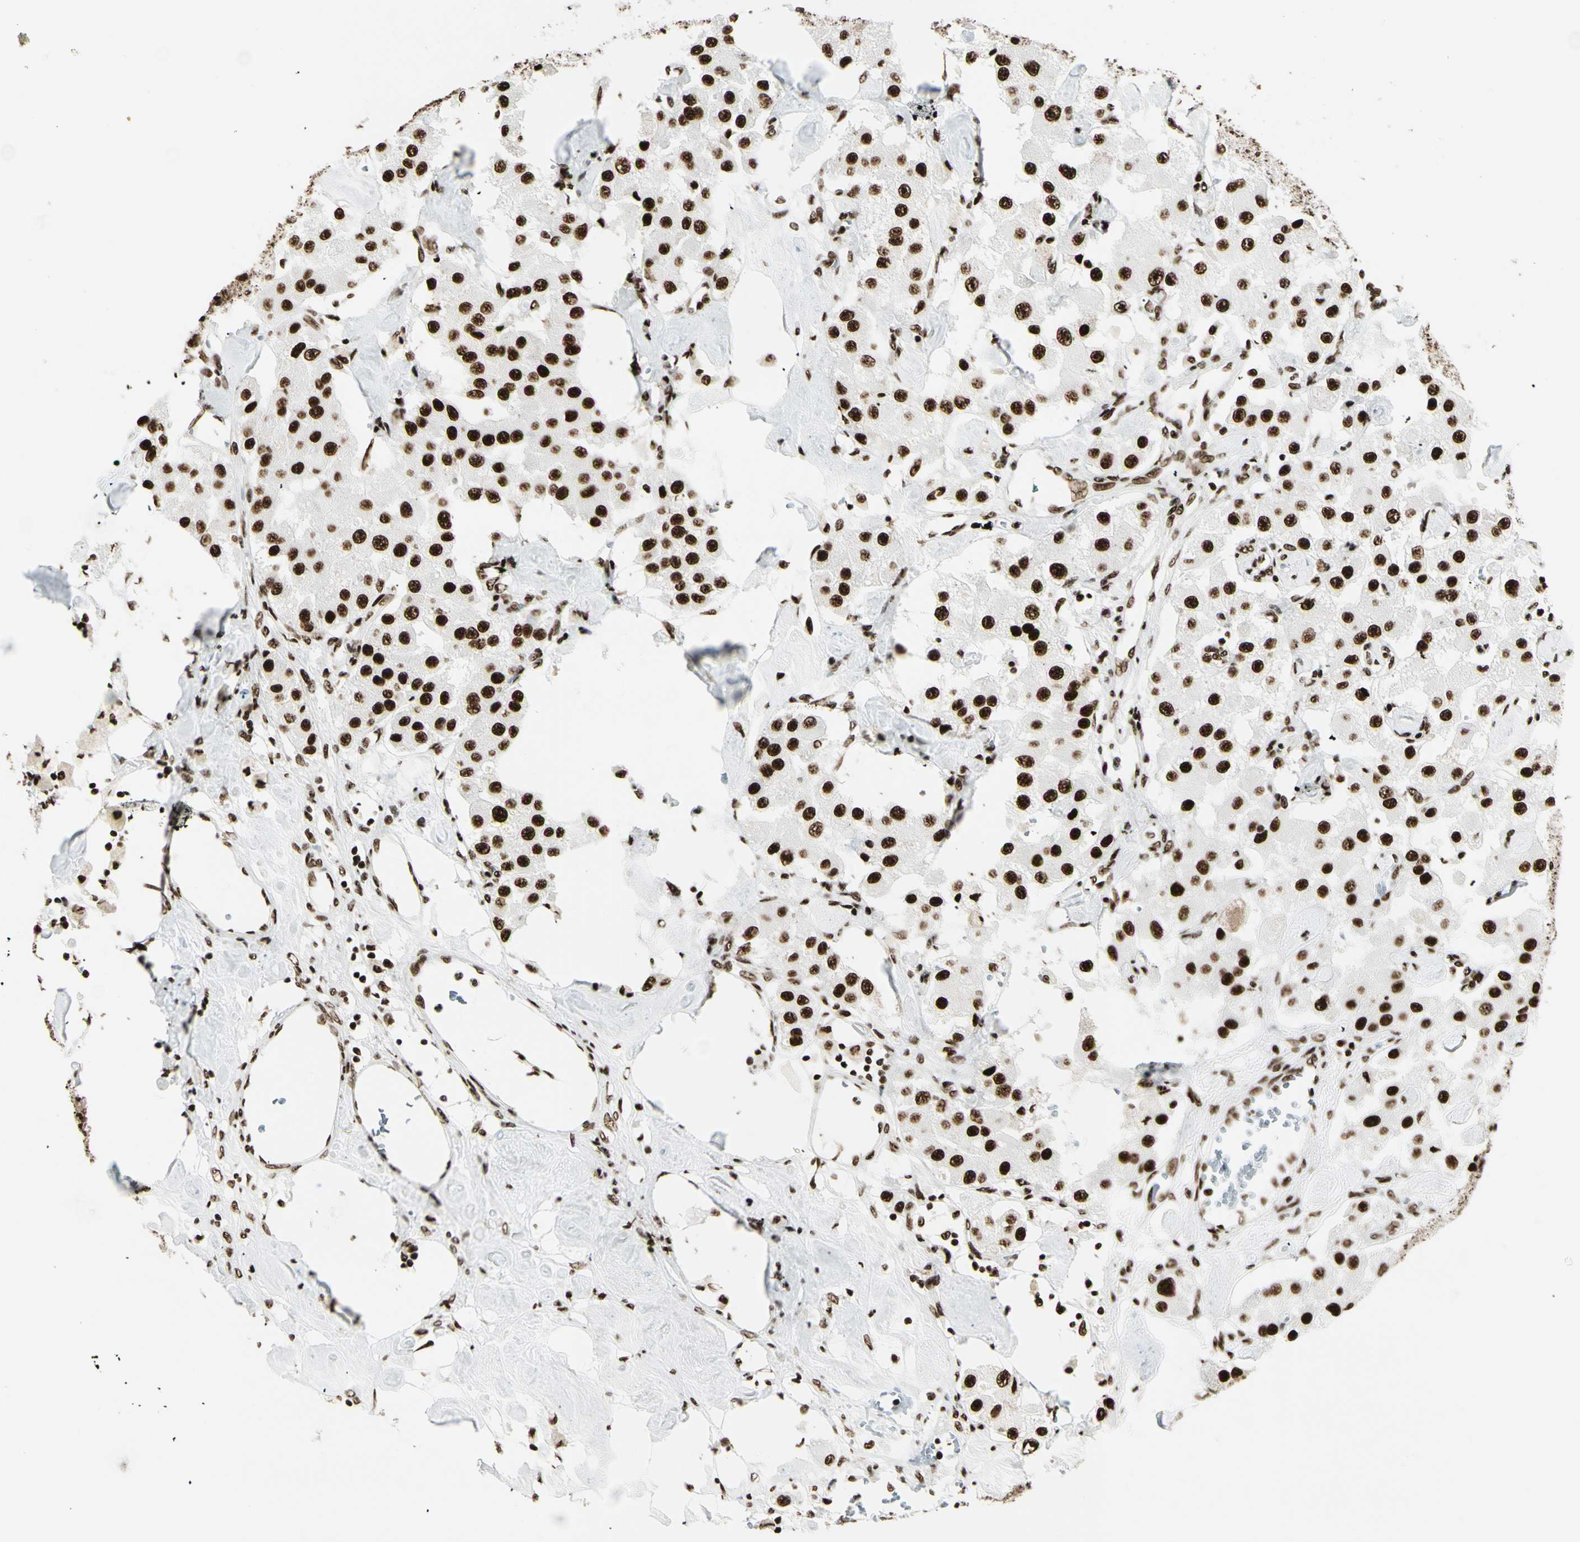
{"staining": {"intensity": "strong", "quantity": ">75%", "location": "nuclear"}, "tissue": "carcinoid", "cell_type": "Tumor cells", "image_type": "cancer", "snomed": [{"axis": "morphology", "description": "Carcinoid, malignant, NOS"}, {"axis": "topography", "description": "Pancreas"}], "caption": "IHC of human carcinoid displays high levels of strong nuclear staining in approximately >75% of tumor cells. The staining is performed using DAB brown chromogen to label protein expression. The nuclei are counter-stained blue using hematoxylin.", "gene": "CCAR1", "patient": {"sex": "male", "age": 41}}